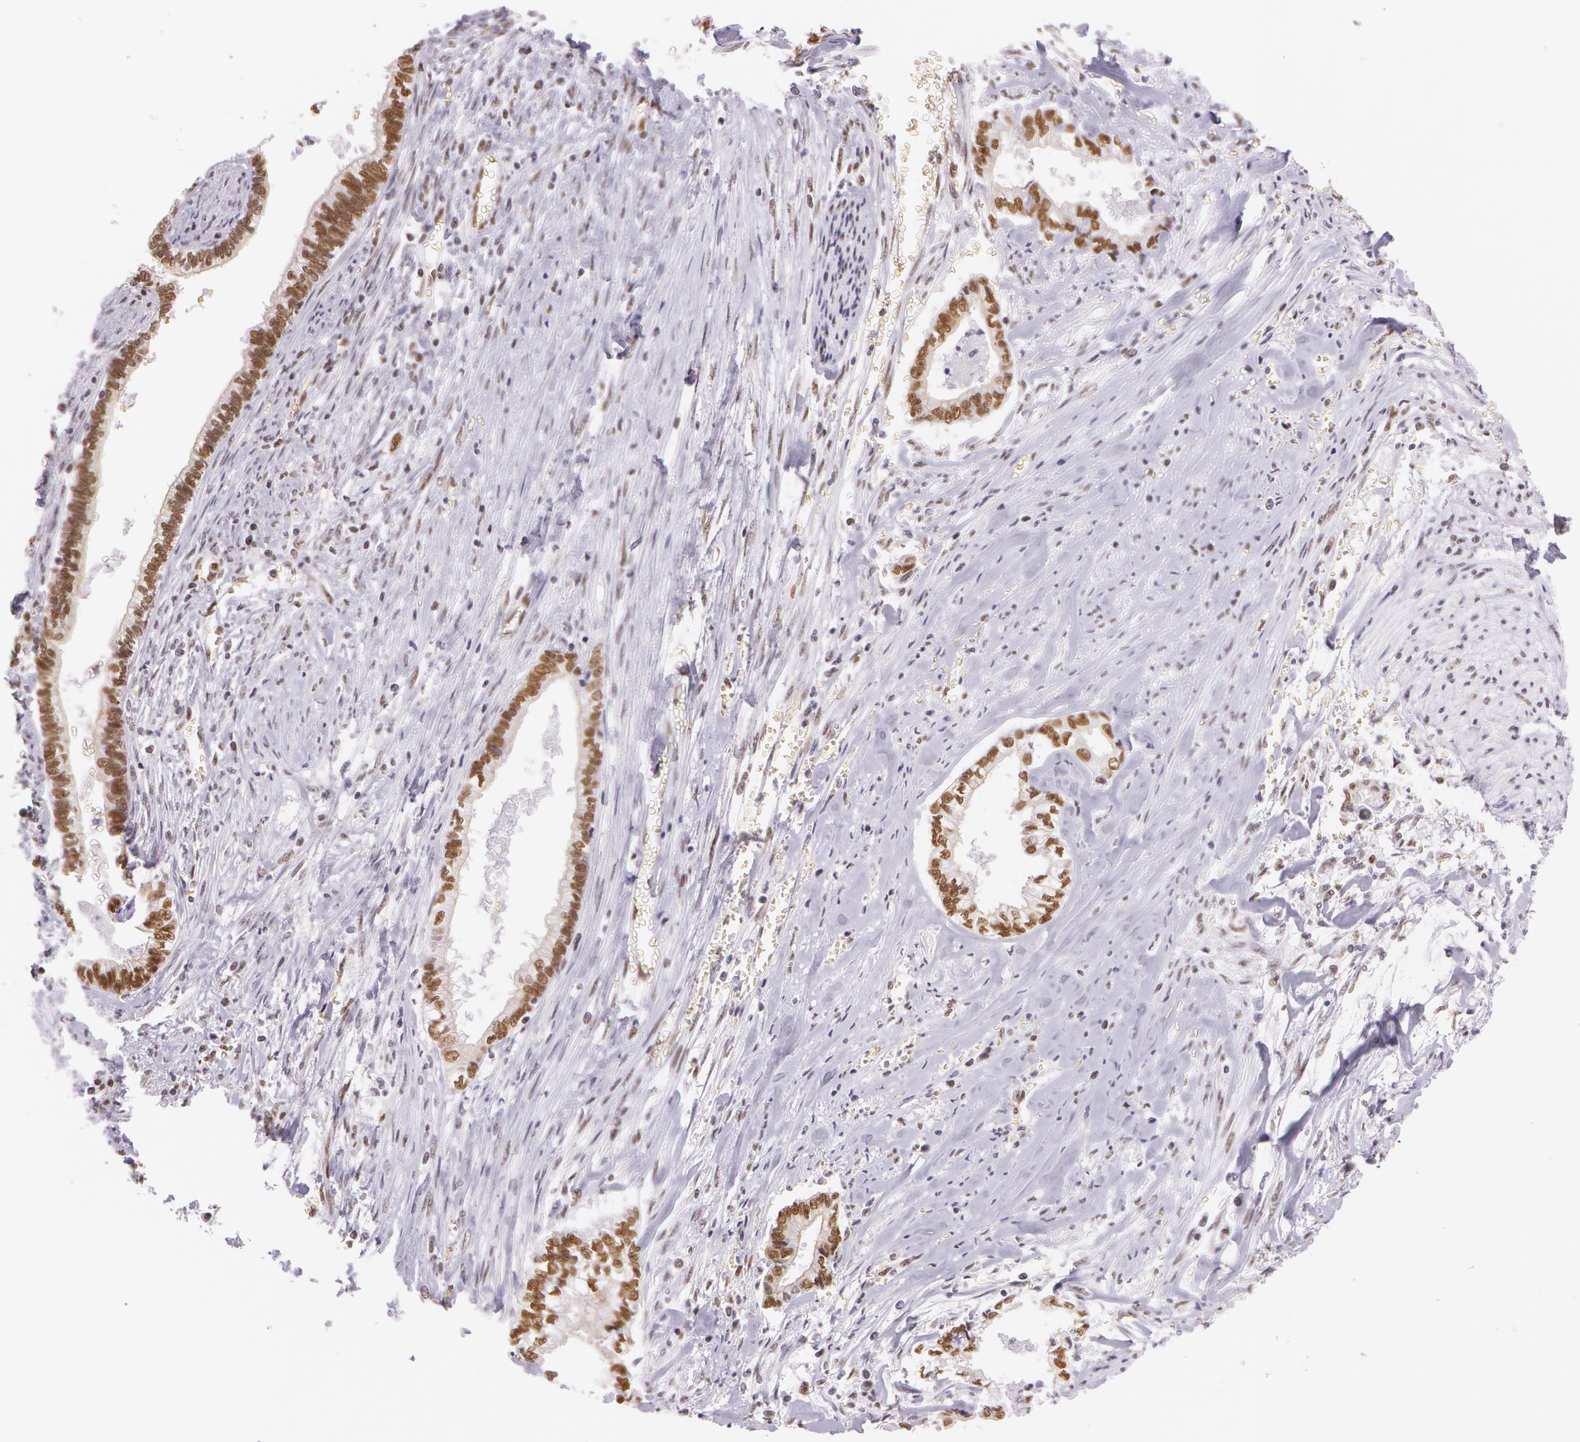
{"staining": {"intensity": "weak", "quantity": ">75%", "location": "cytoplasmic/membranous,nuclear"}, "tissue": "liver cancer", "cell_type": "Tumor cells", "image_type": "cancer", "snomed": [{"axis": "morphology", "description": "Cholangiocarcinoma"}, {"axis": "topography", "description": "Liver"}], "caption": "Human cholangiocarcinoma (liver) stained for a protein (brown) shows weak cytoplasmic/membranous and nuclear positive staining in about >75% of tumor cells.", "gene": "NBN", "patient": {"sex": "male", "age": 57}}